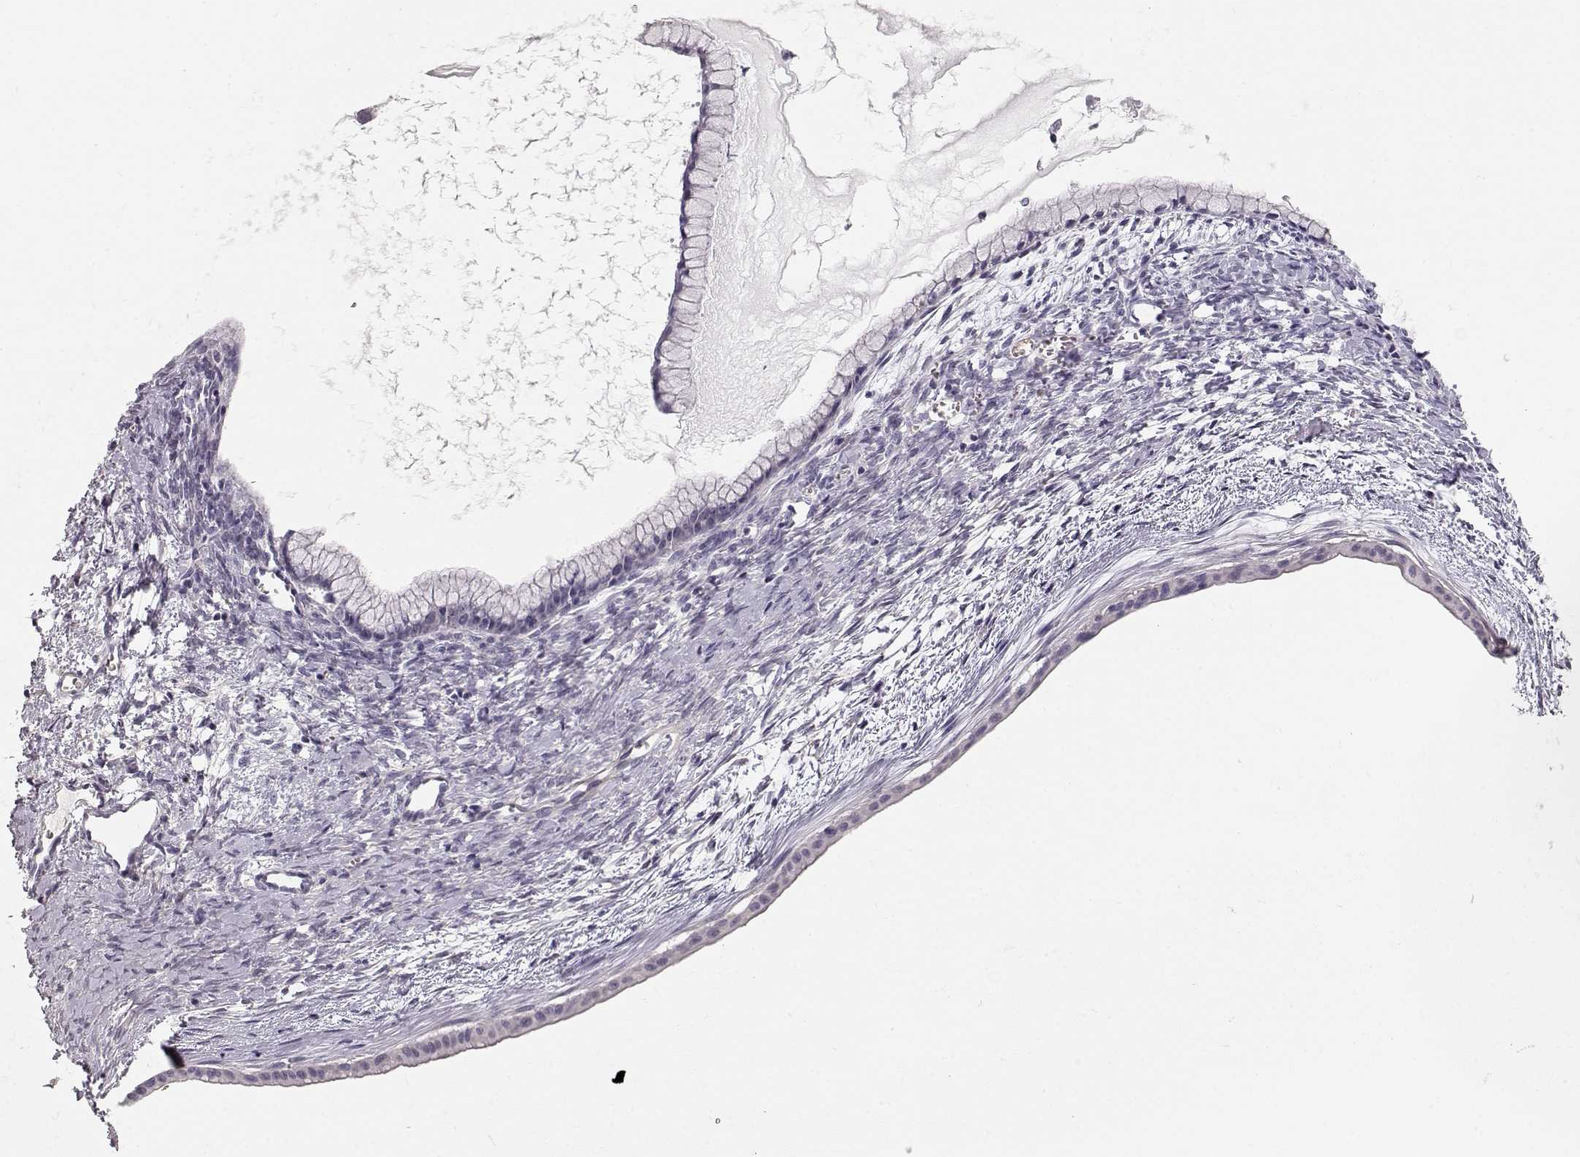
{"staining": {"intensity": "negative", "quantity": "none", "location": "none"}, "tissue": "ovarian cancer", "cell_type": "Tumor cells", "image_type": "cancer", "snomed": [{"axis": "morphology", "description": "Cystadenocarcinoma, mucinous, NOS"}, {"axis": "topography", "description": "Ovary"}], "caption": "The immunohistochemistry (IHC) histopathology image has no significant expression in tumor cells of ovarian cancer tissue.", "gene": "TTC26", "patient": {"sex": "female", "age": 41}}